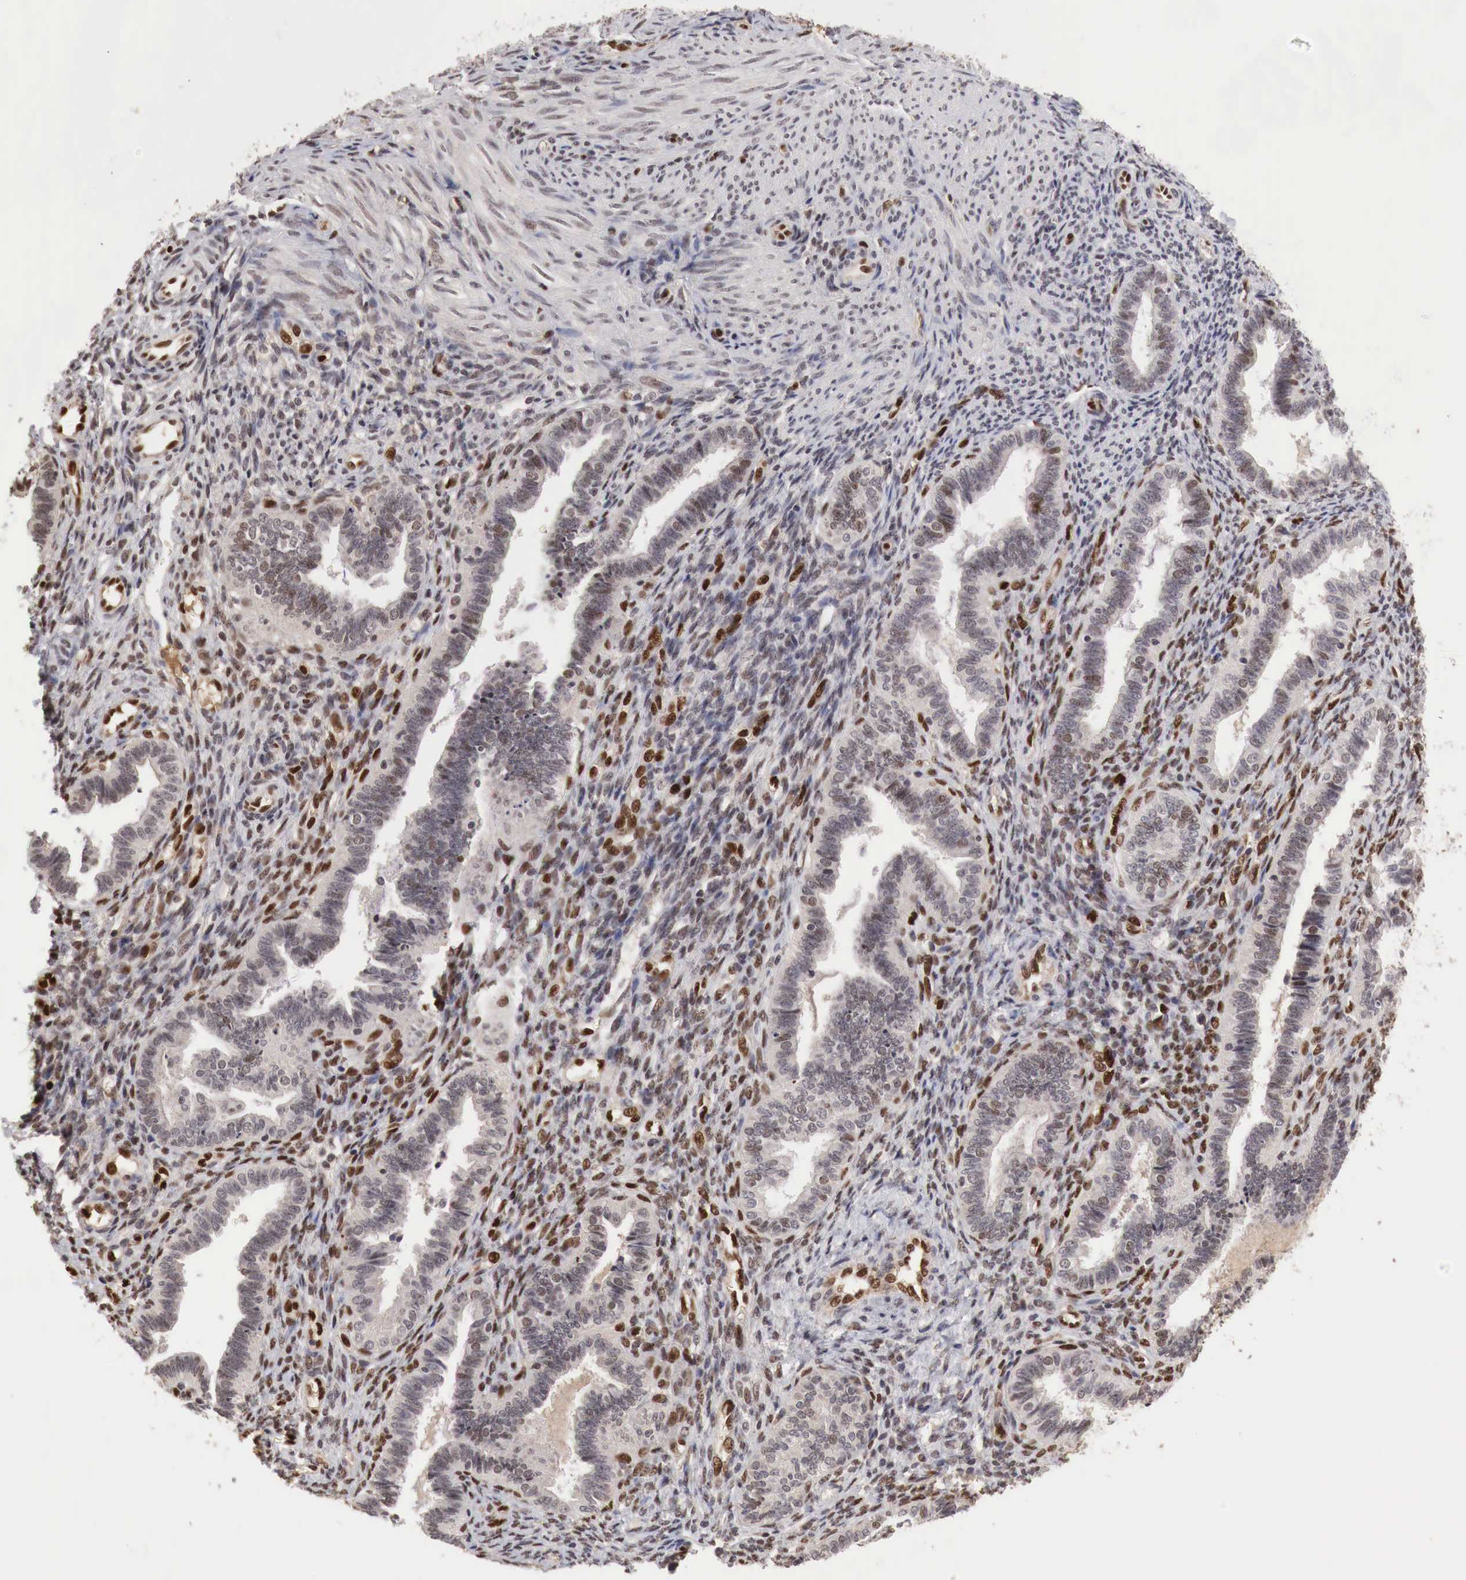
{"staining": {"intensity": "moderate", "quantity": "25%-75%", "location": "nuclear"}, "tissue": "endometrium", "cell_type": "Cells in endometrial stroma", "image_type": "normal", "snomed": [{"axis": "morphology", "description": "Normal tissue, NOS"}, {"axis": "topography", "description": "Endometrium"}], "caption": "Cells in endometrial stroma show medium levels of moderate nuclear expression in approximately 25%-75% of cells in benign human endometrium. Immunohistochemistry (ihc) stains the protein in brown and the nuclei are stained blue.", "gene": "DACH2", "patient": {"sex": "female", "age": 36}}